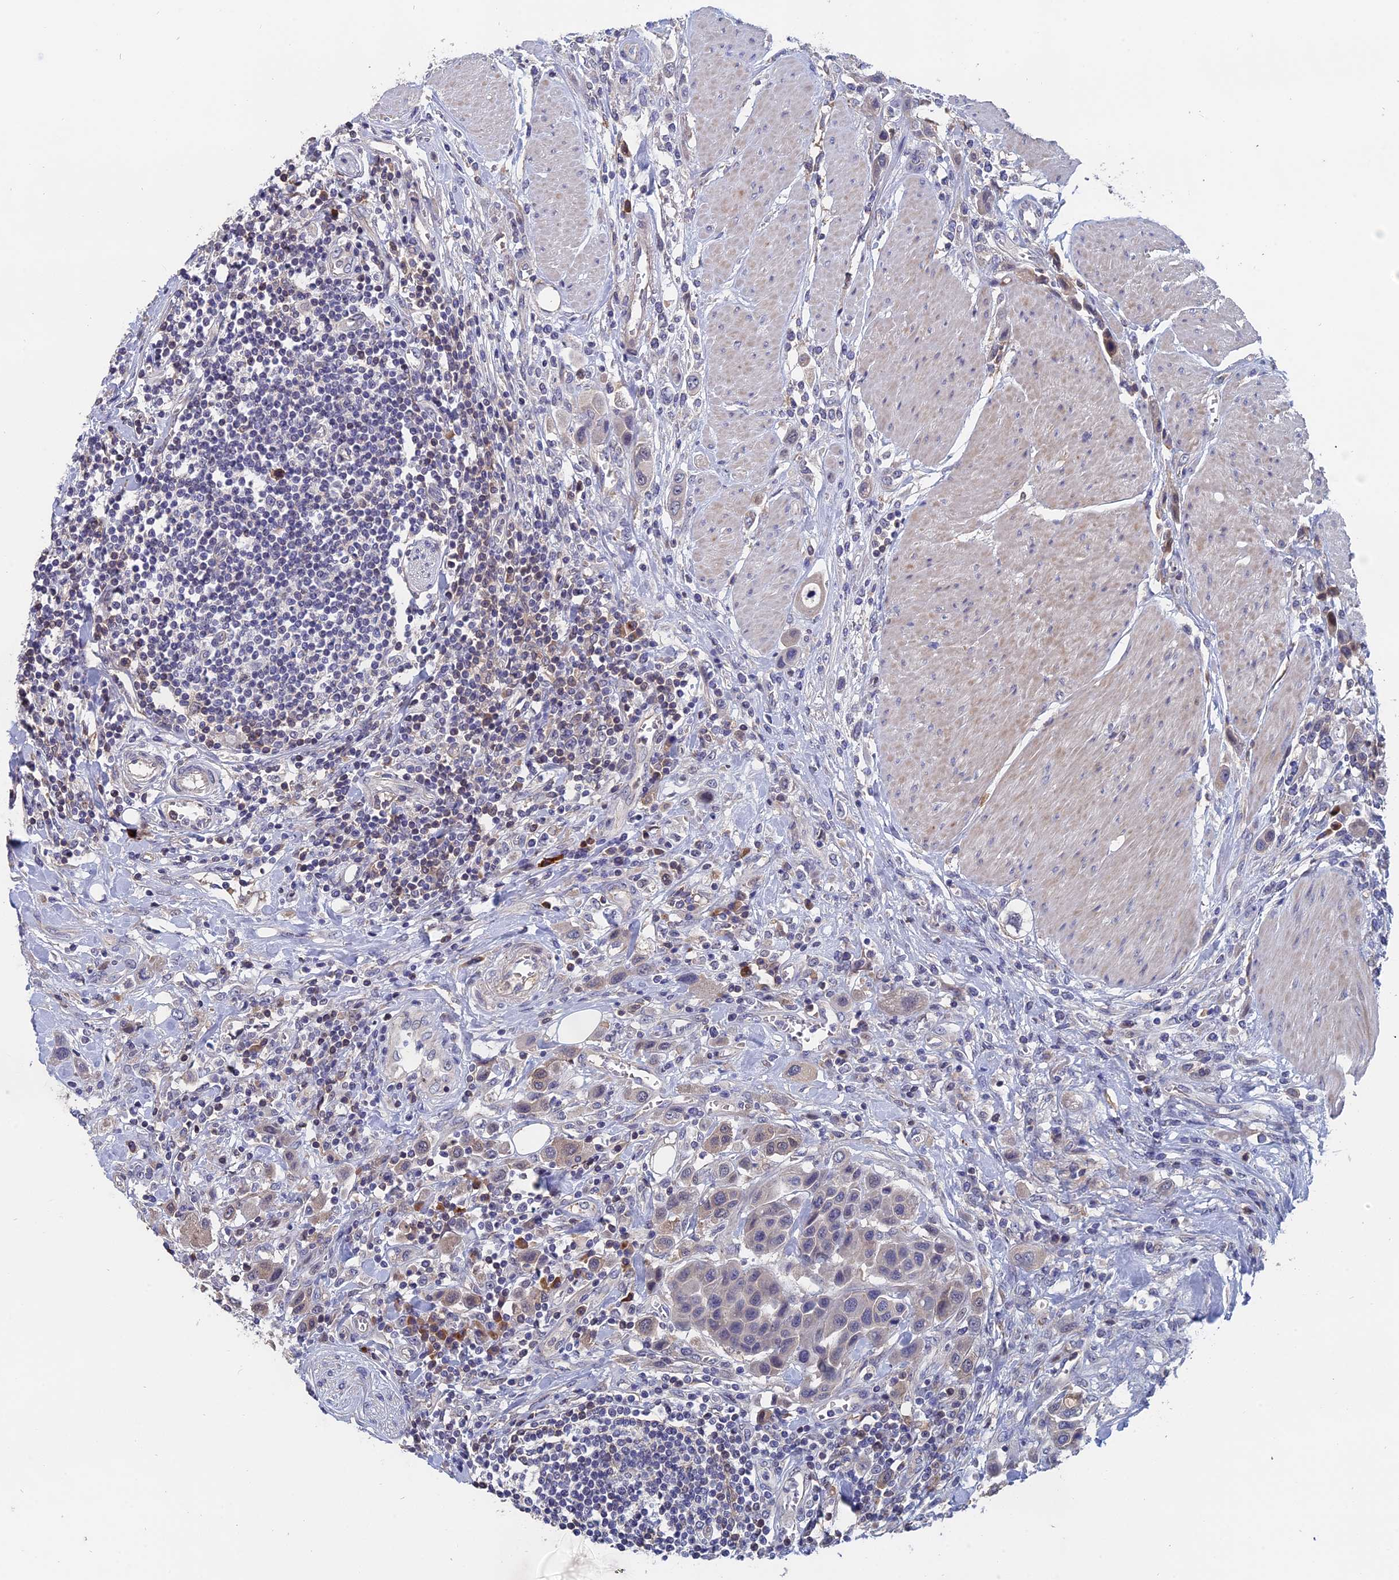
{"staining": {"intensity": "negative", "quantity": "none", "location": "none"}, "tissue": "urothelial cancer", "cell_type": "Tumor cells", "image_type": "cancer", "snomed": [{"axis": "morphology", "description": "Urothelial carcinoma, High grade"}, {"axis": "topography", "description": "Urinary bladder"}], "caption": "Immunohistochemical staining of human urothelial carcinoma (high-grade) demonstrates no significant expression in tumor cells.", "gene": "SLC33A1", "patient": {"sex": "male", "age": 50}}